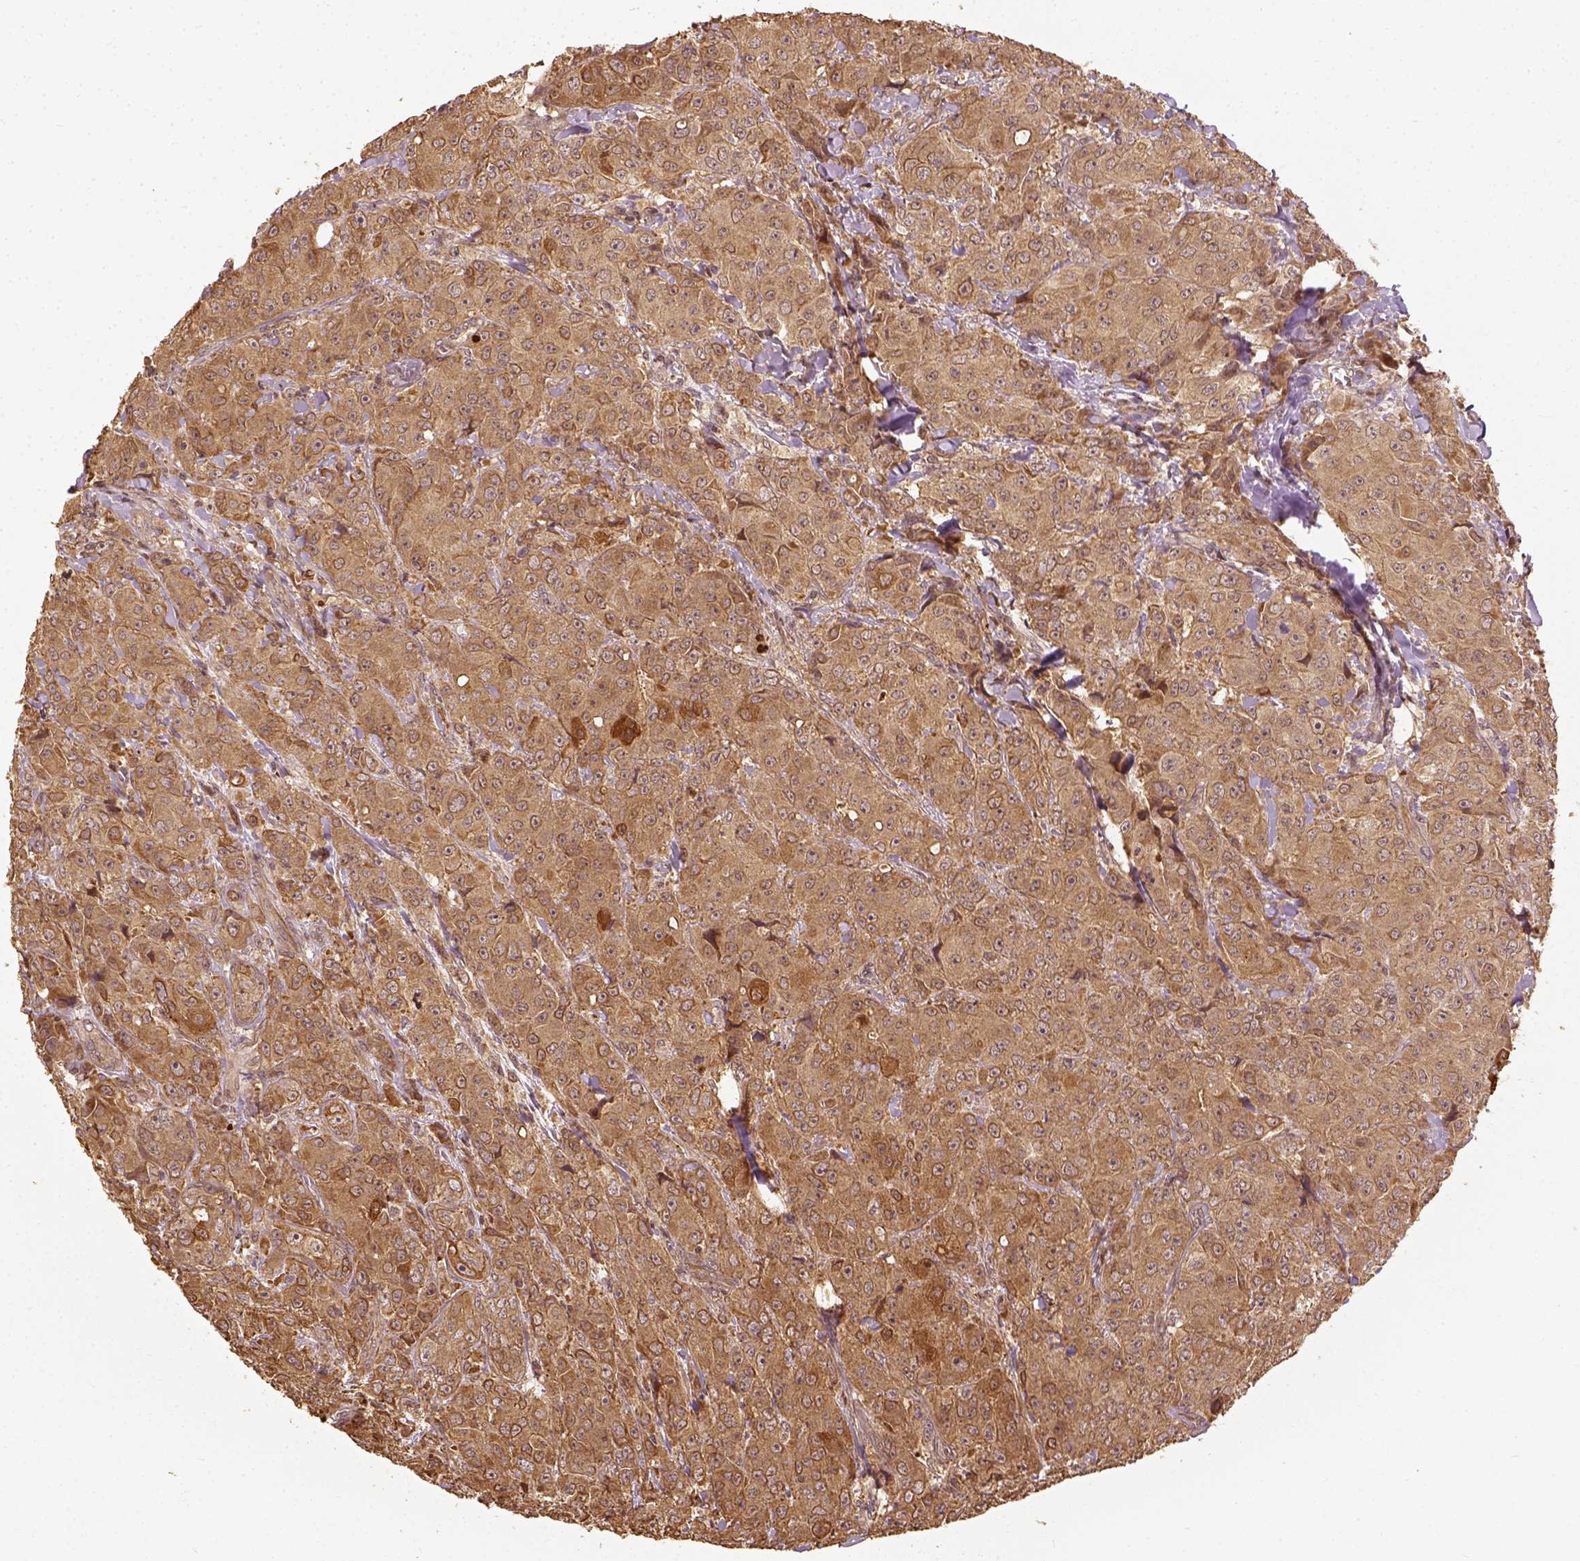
{"staining": {"intensity": "moderate", "quantity": ">75%", "location": "cytoplasmic/membranous"}, "tissue": "breast cancer", "cell_type": "Tumor cells", "image_type": "cancer", "snomed": [{"axis": "morphology", "description": "Duct carcinoma"}, {"axis": "topography", "description": "Breast"}], "caption": "Protein staining displays moderate cytoplasmic/membranous staining in approximately >75% of tumor cells in breast infiltrating ductal carcinoma.", "gene": "VEGFA", "patient": {"sex": "female", "age": 43}}